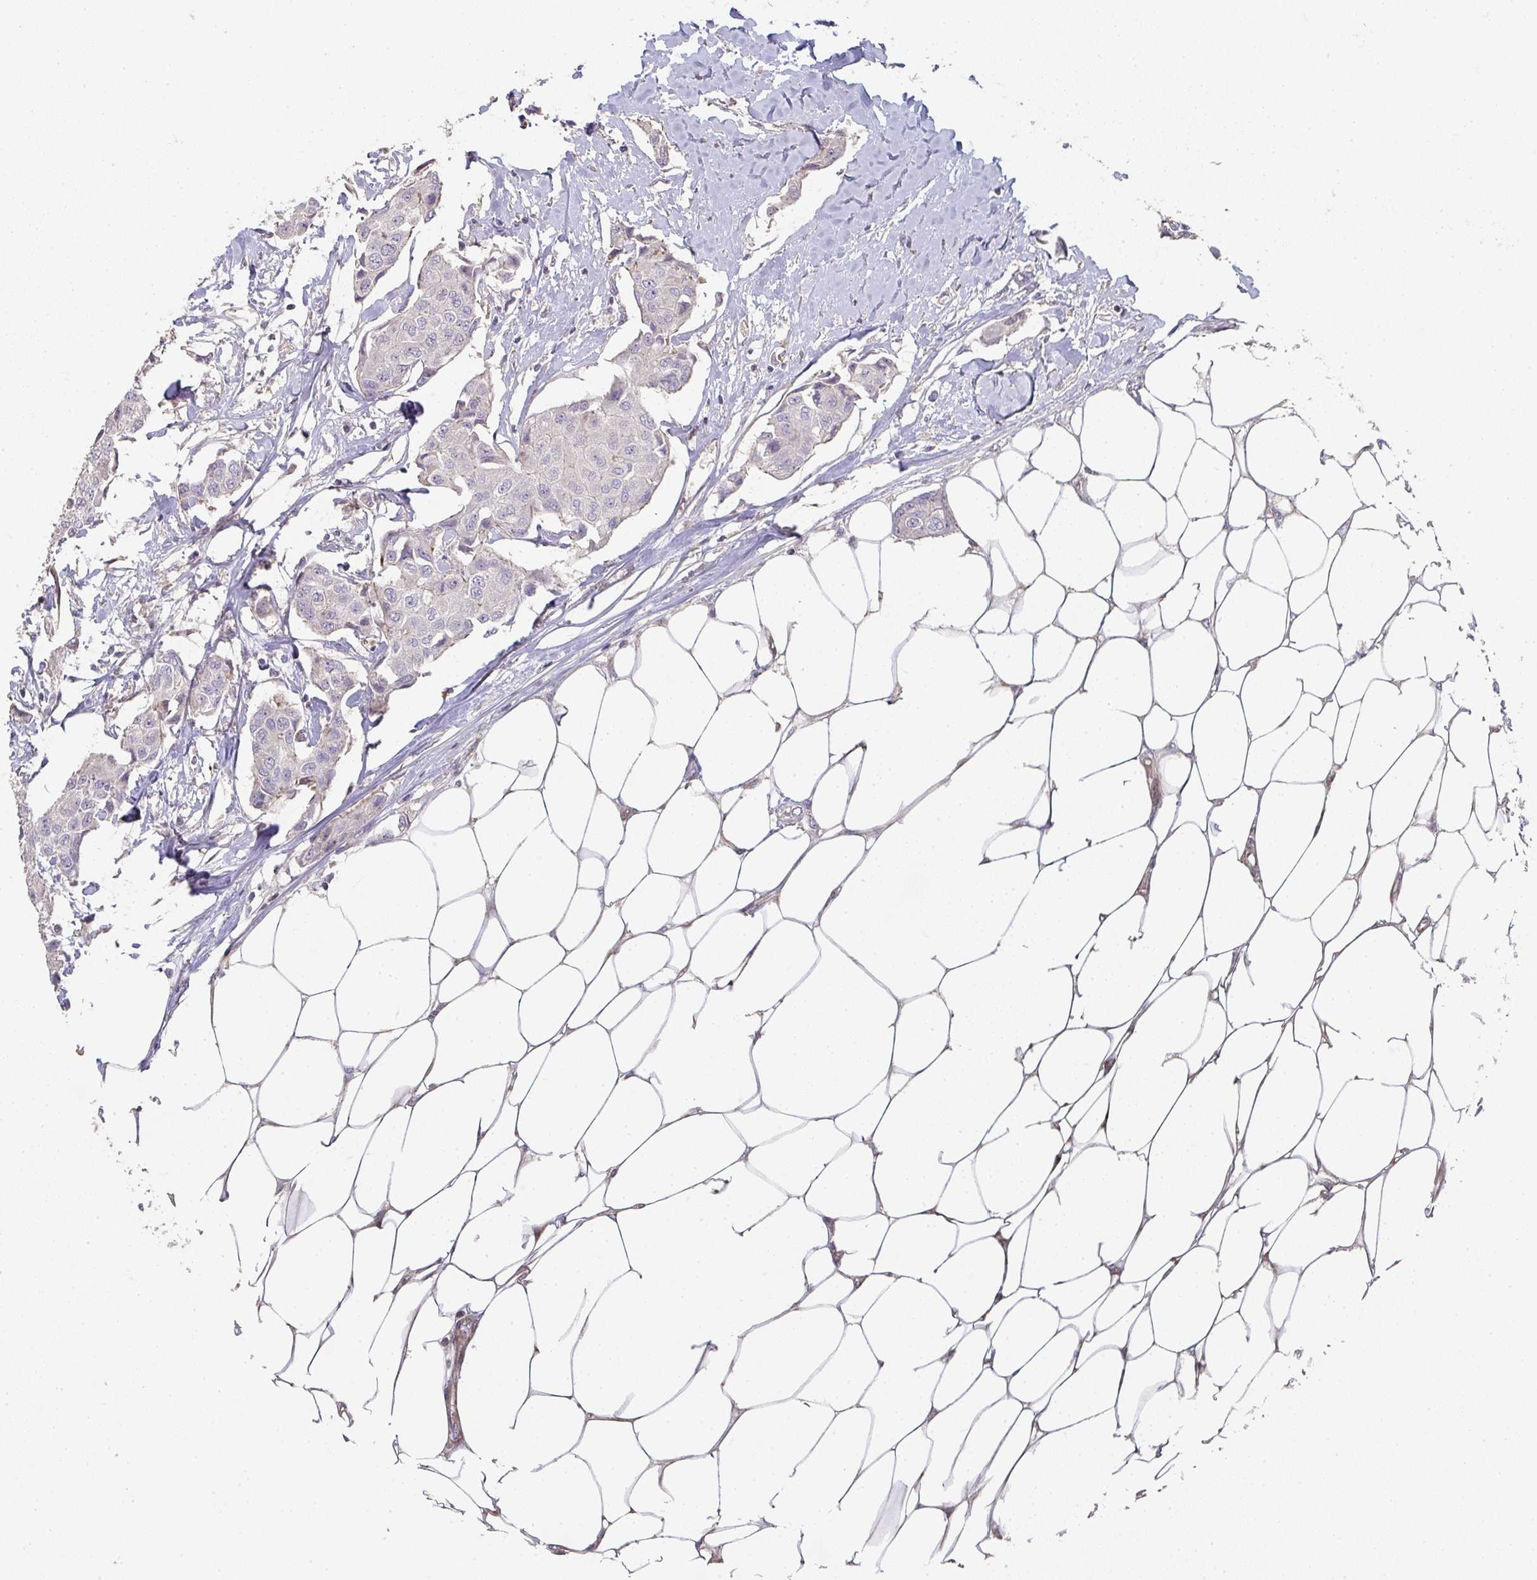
{"staining": {"intensity": "negative", "quantity": "none", "location": "none"}, "tissue": "breast cancer", "cell_type": "Tumor cells", "image_type": "cancer", "snomed": [{"axis": "morphology", "description": "Duct carcinoma"}, {"axis": "topography", "description": "Breast"}, {"axis": "topography", "description": "Lymph node"}], "caption": "There is no significant staining in tumor cells of breast cancer.", "gene": "A1CF", "patient": {"sex": "female", "age": 80}}